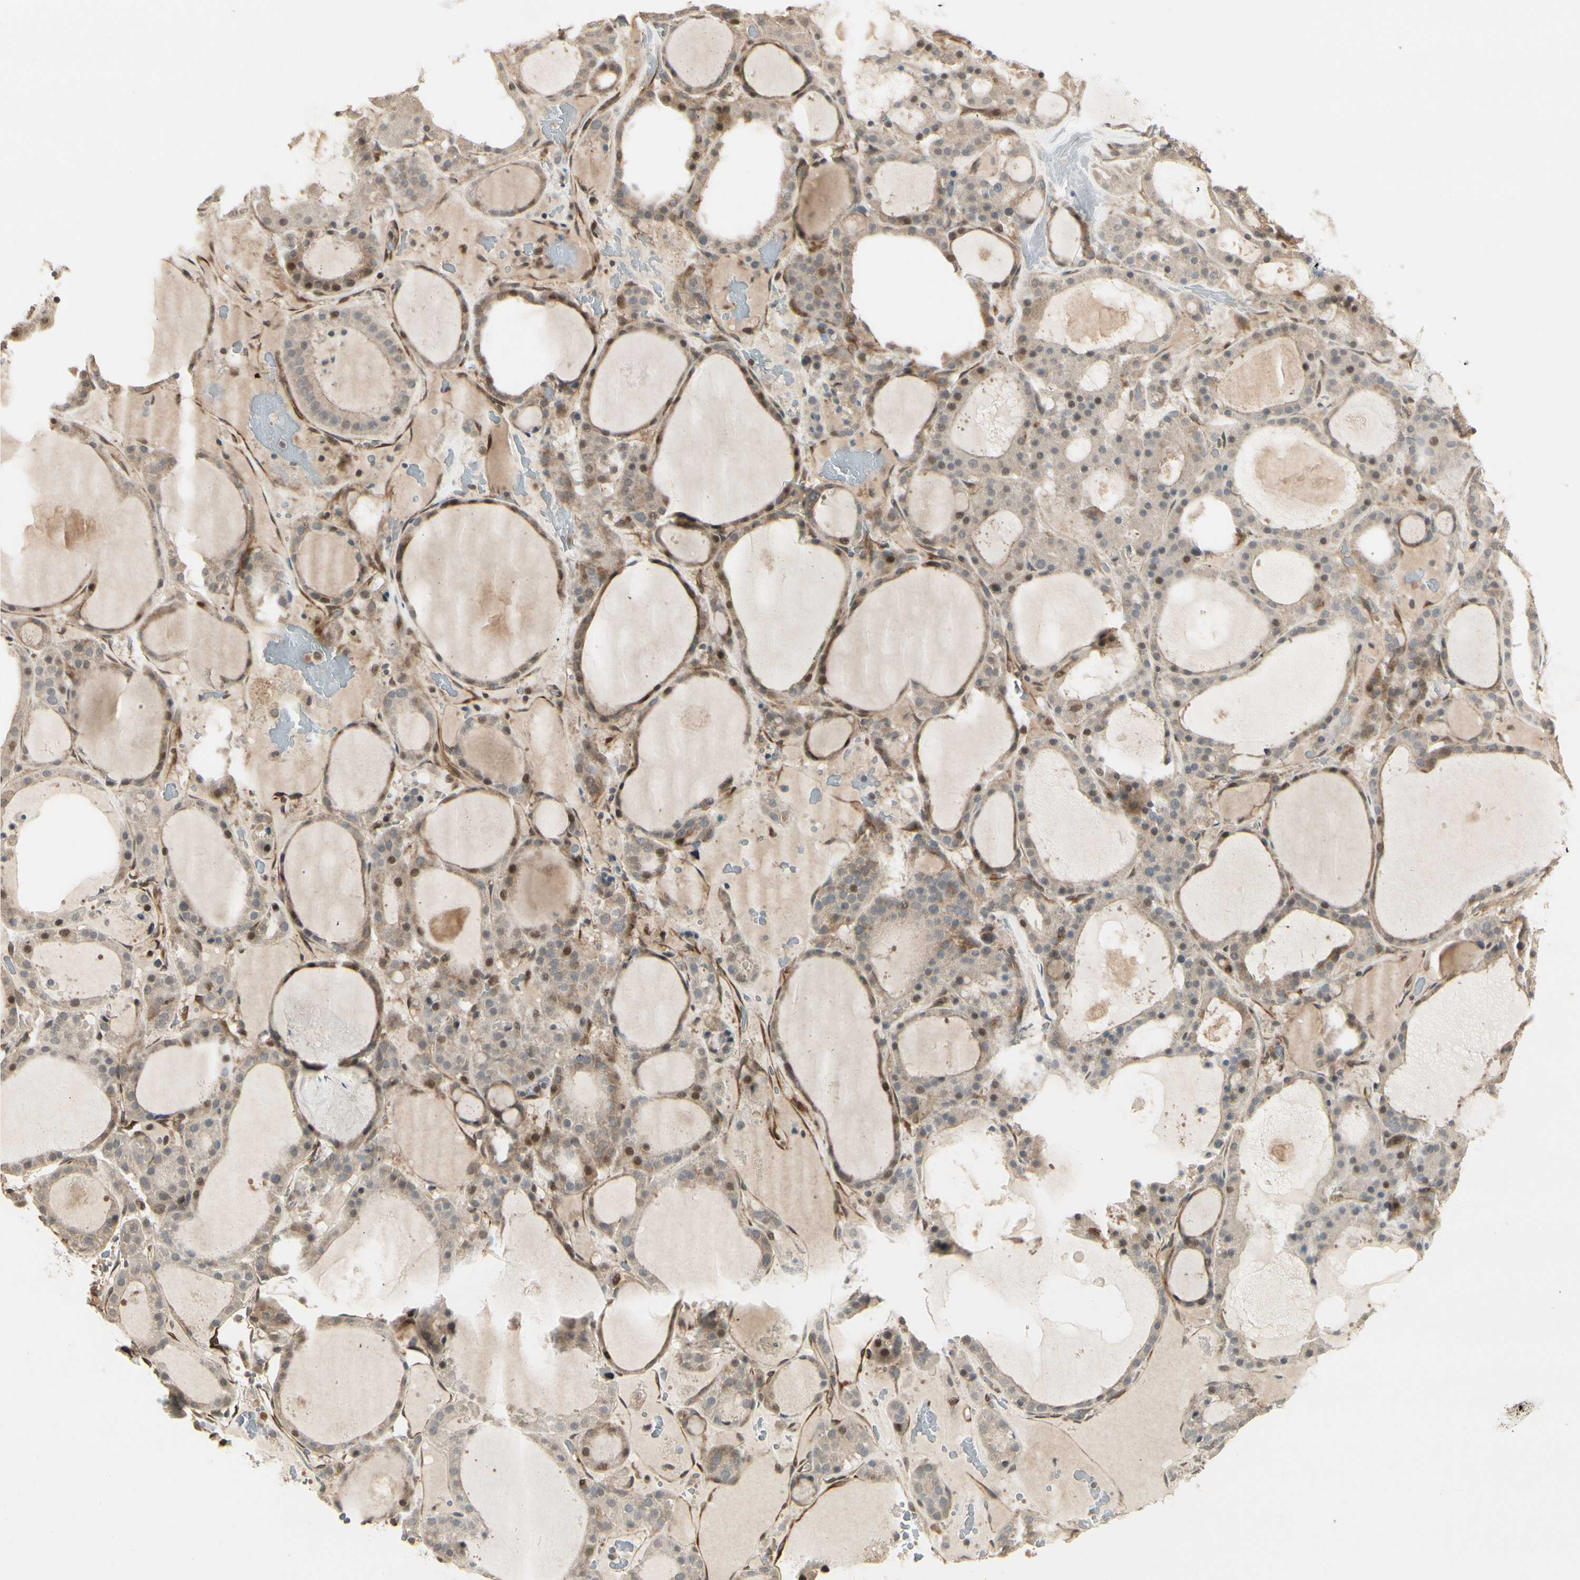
{"staining": {"intensity": "moderate", "quantity": ">75%", "location": "cytoplasmic/membranous,nuclear"}, "tissue": "thyroid gland", "cell_type": "Glandular cells", "image_type": "normal", "snomed": [{"axis": "morphology", "description": "Normal tissue, NOS"}, {"axis": "morphology", "description": "Carcinoma, NOS"}, {"axis": "topography", "description": "Thyroid gland"}], "caption": "Thyroid gland stained with DAB (3,3'-diaminobenzidine) immunohistochemistry (IHC) shows medium levels of moderate cytoplasmic/membranous,nuclear positivity in about >75% of glandular cells.", "gene": "SVBP", "patient": {"sex": "female", "age": 86}}